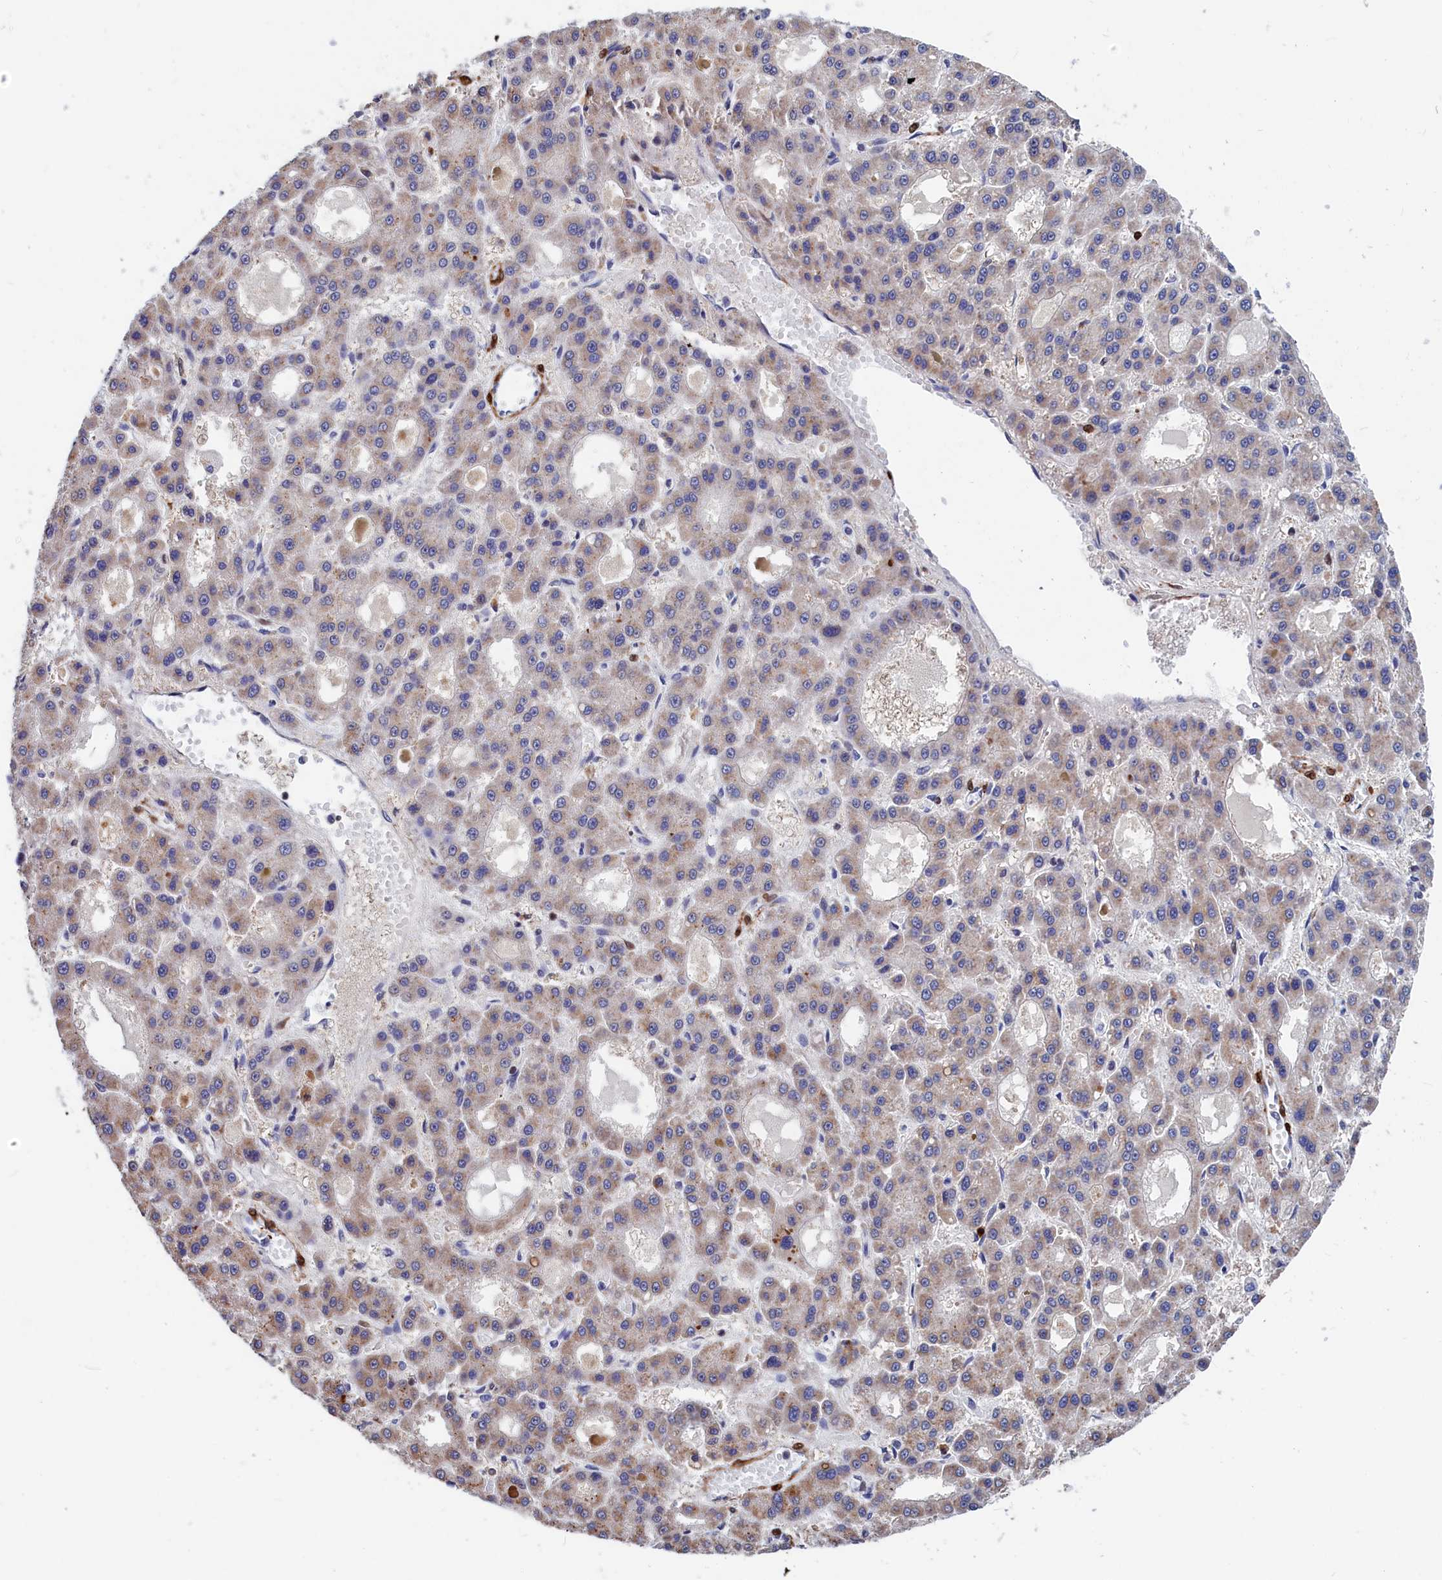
{"staining": {"intensity": "weak", "quantity": "25%-75%", "location": "cytoplasmic/membranous"}, "tissue": "liver cancer", "cell_type": "Tumor cells", "image_type": "cancer", "snomed": [{"axis": "morphology", "description": "Carcinoma, Hepatocellular, NOS"}, {"axis": "topography", "description": "Liver"}], "caption": "Immunohistochemical staining of human liver cancer (hepatocellular carcinoma) exhibits low levels of weak cytoplasmic/membranous protein staining in approximately 25%-75% of tumor cells.", "gene": "CRIP1", "patient": {"sex": "male", "age": 70}}